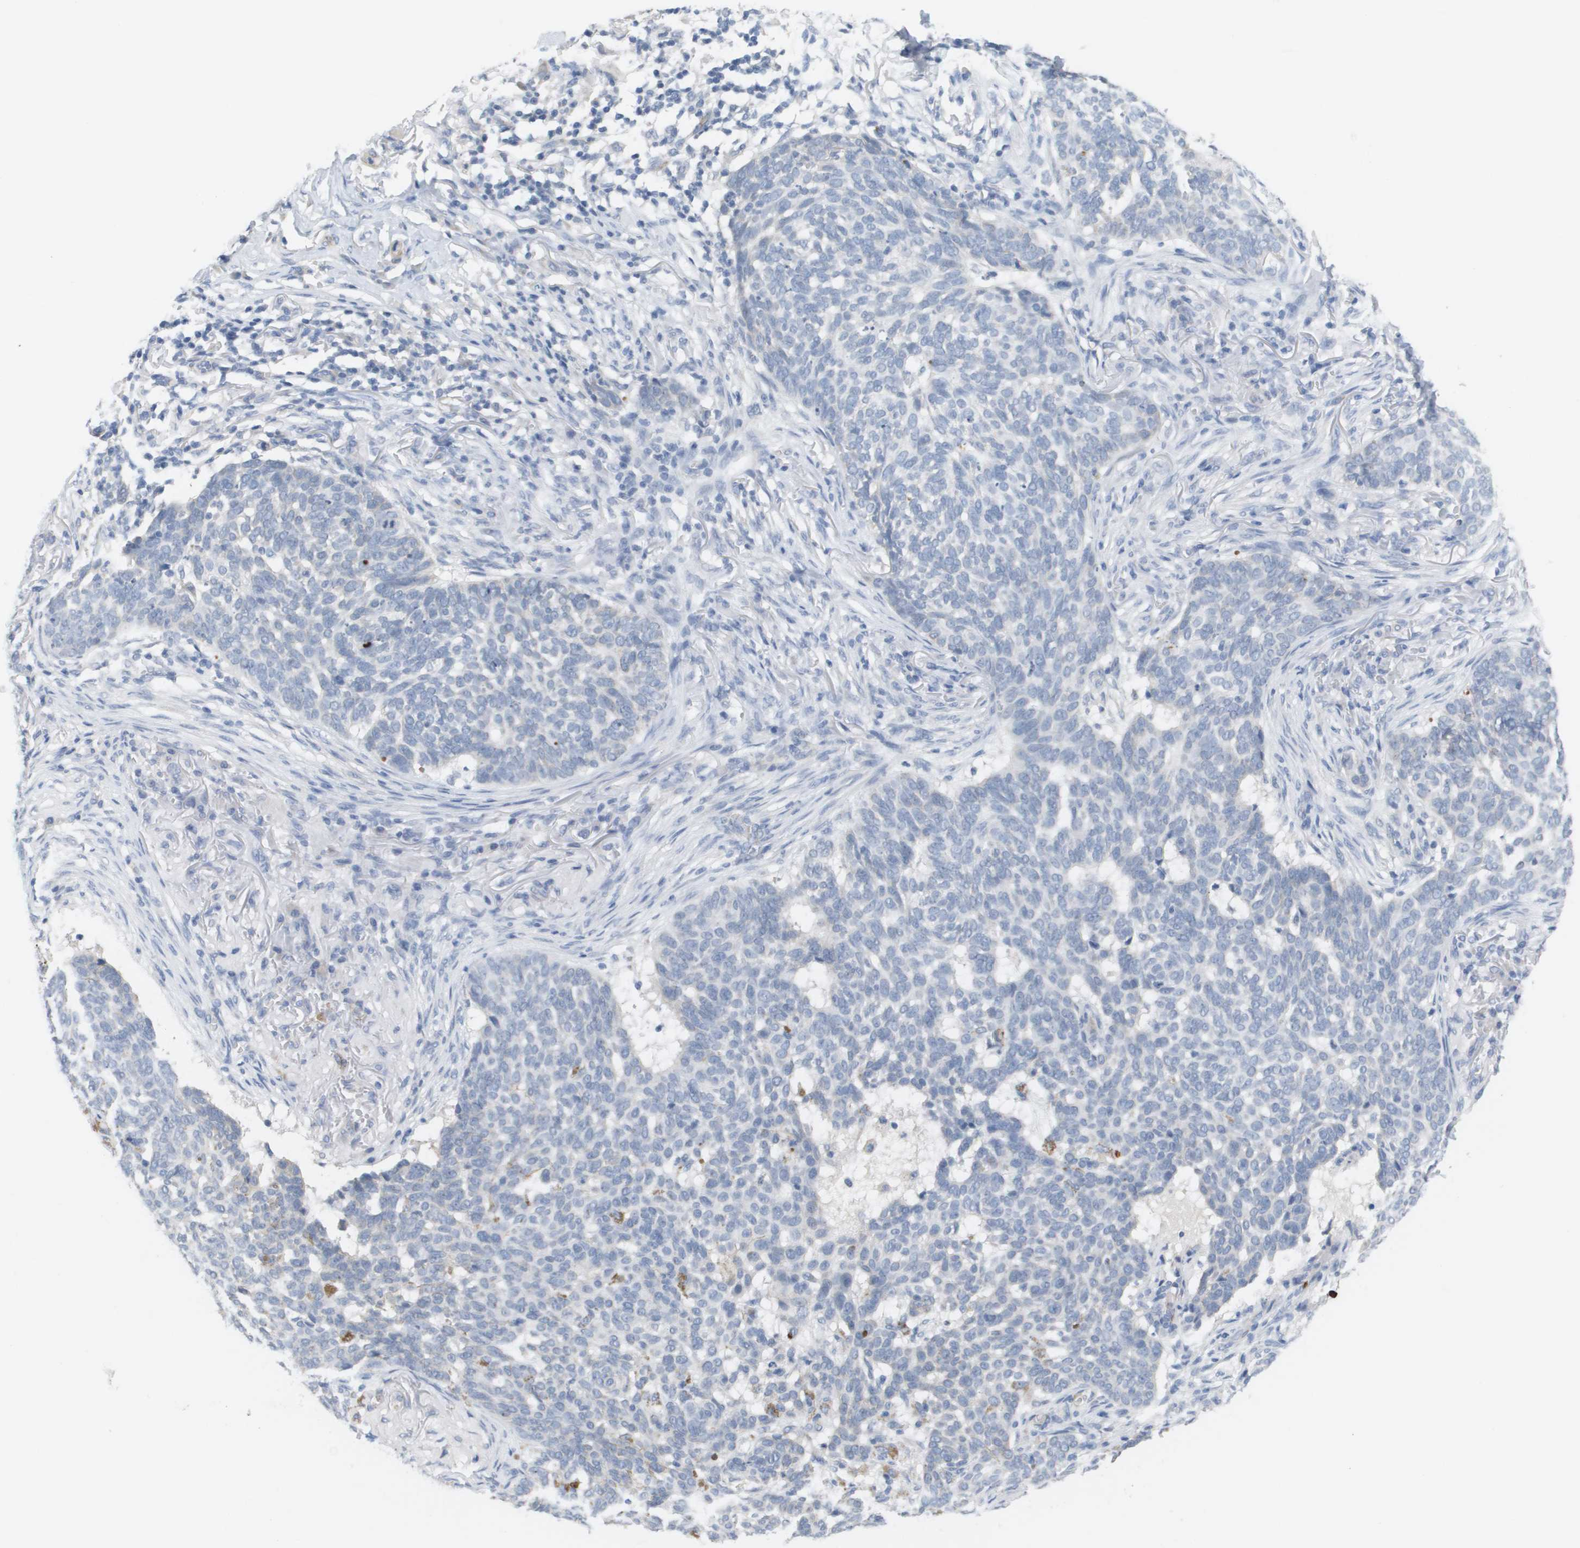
{"staining": {"intensity": "negative", "quantity": "none", "location": "none"}, "tissue": "skin cancer", "cell_type": "Tumor cells", "image_type": "cancer", "snomed": [{"axis": "morphology", "description": "Basal cell carcinoma"}, {"axis": "topography", "description": "Skin"}], "caption": "DAB immunohistochemical staining of basal cell carcinoma (skin) displays no significant positivity in tumor cells.", "gene": "ANGPT2", "patient": {"sex": "male", "age": 85}}